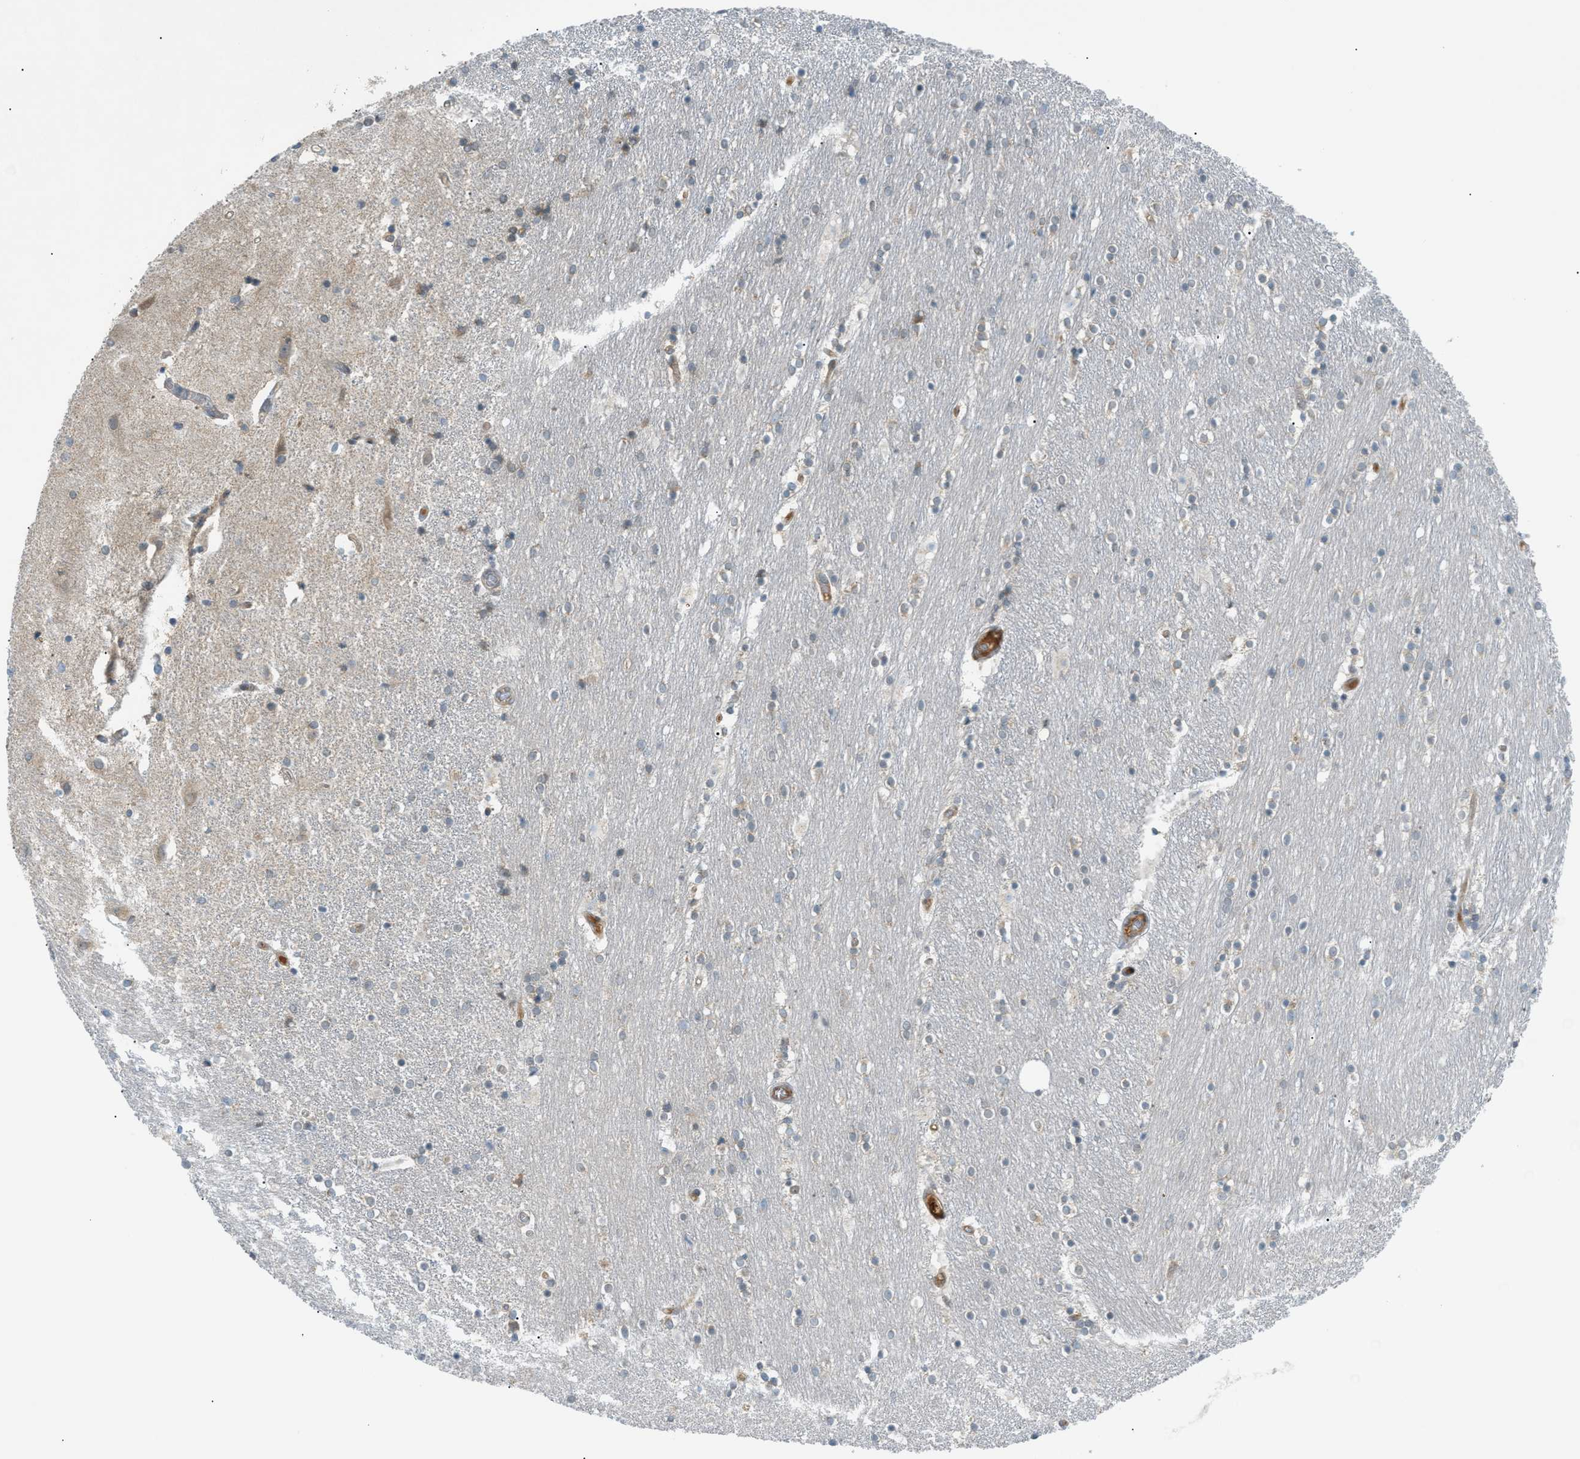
{"staining": {"intensity": "moderate", "quantity": "<25%", "location": "cytoplasmic/membranous"}, "tissue": "caudate", "cell_type": "Glial cells", "image_type": "normal", "snomed": [{"axis": "morphology", "description": "Normal tissue, NOS"}, {"axis": "topography", "description": "Lateral ventricle wall"}], "caption": "IHC of unremarkable human caudate shows low levels of moderate cytoplasmic/membranous staining in approximately <25% of glial cells.", "gene": "DYRK1A", "patient": {"sex": "female", "age": 54}}